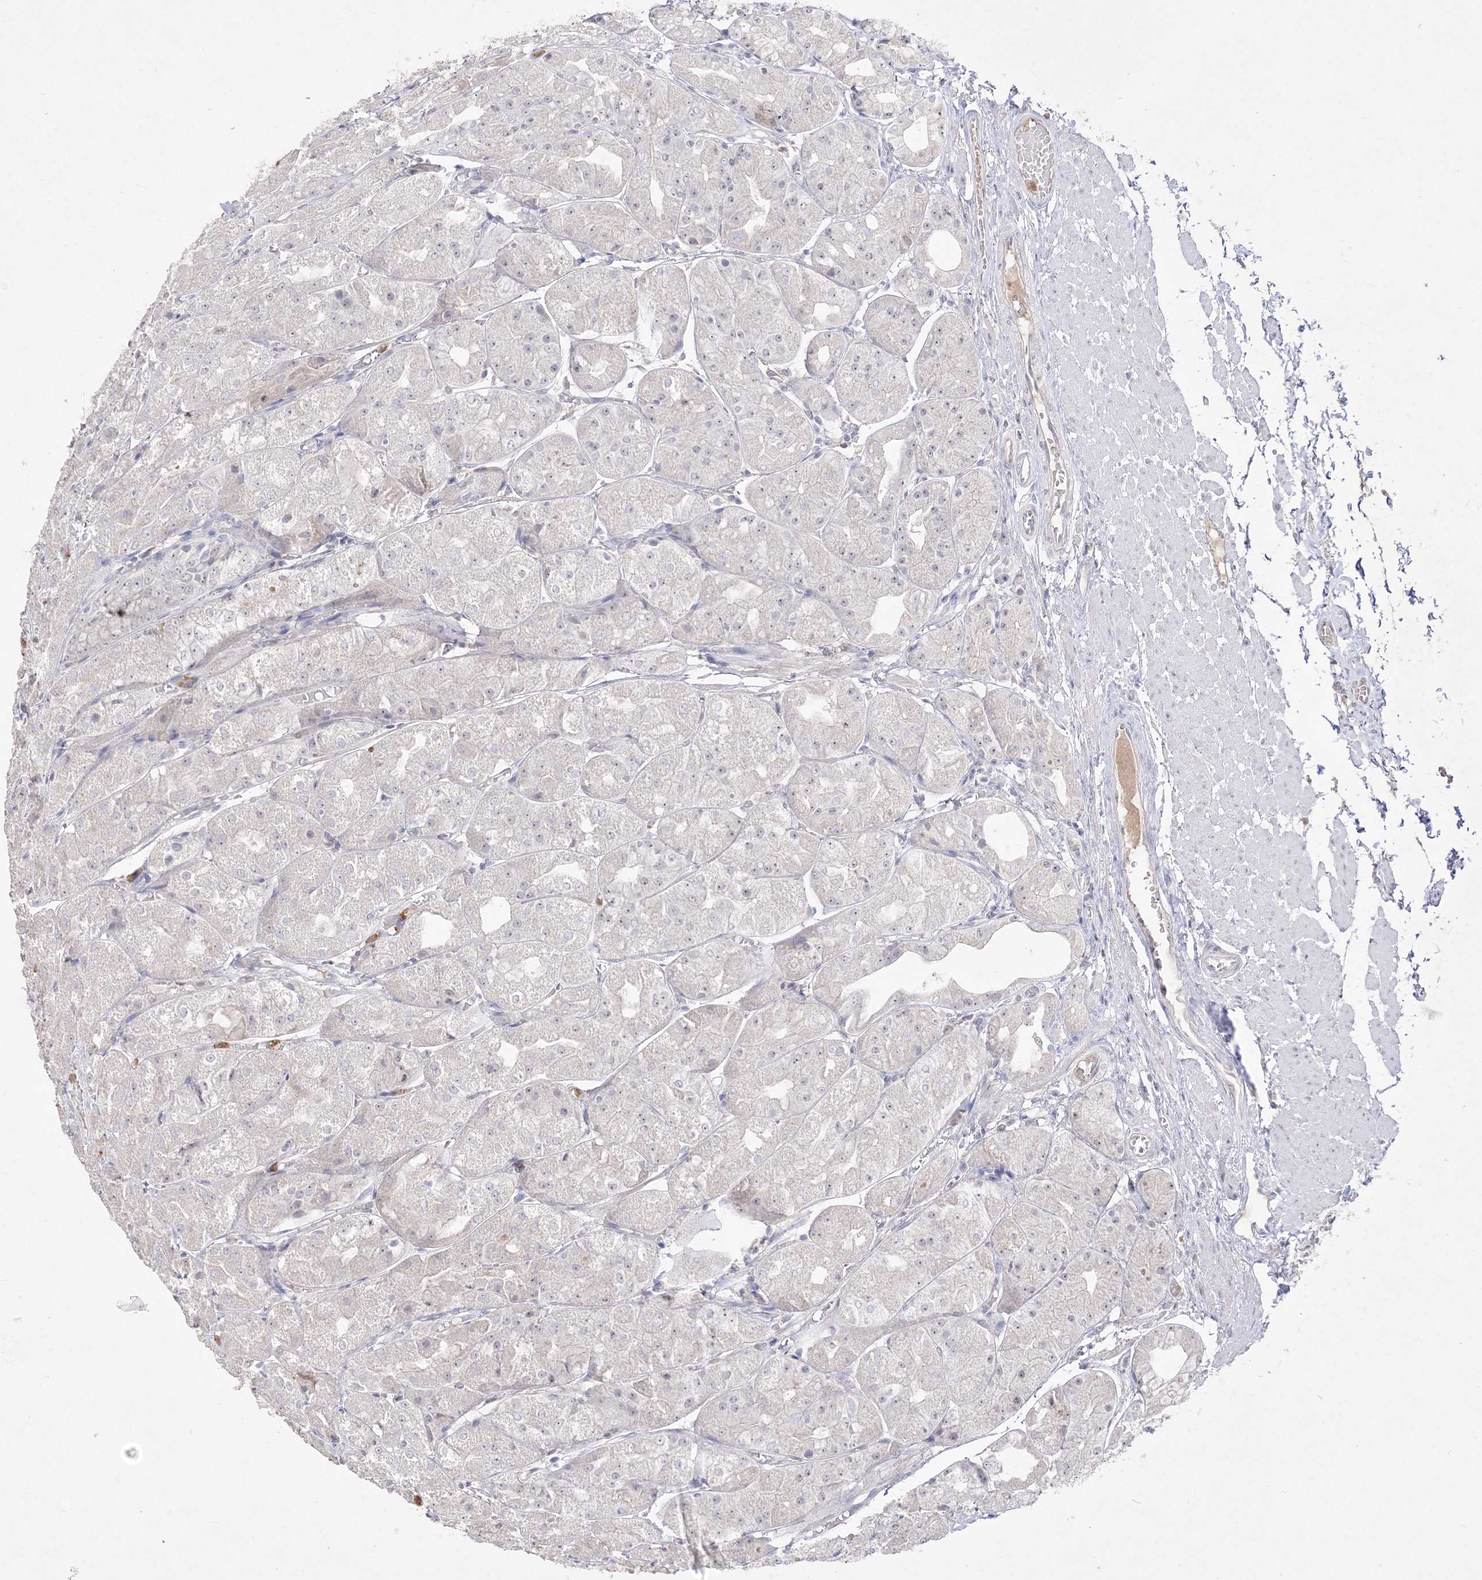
{"staining": {"intensity": "negative", "quantity": "none", "location": "none"}, "tissue": "stomach", "cell_type": "Glandular cells", "image_type": "normal", "snomed": [{"axis": "morphology", "description": "Normal tissue, NOS"}, {"axis": "topography", "description": "Stomach, upper"}], "caption": "DAB immunohistochemical staining of unremarkable human stomach shows no significant expression in glandular cells.", "gene": "NOP16", "patient": {"sex": "male", "age": 72}}